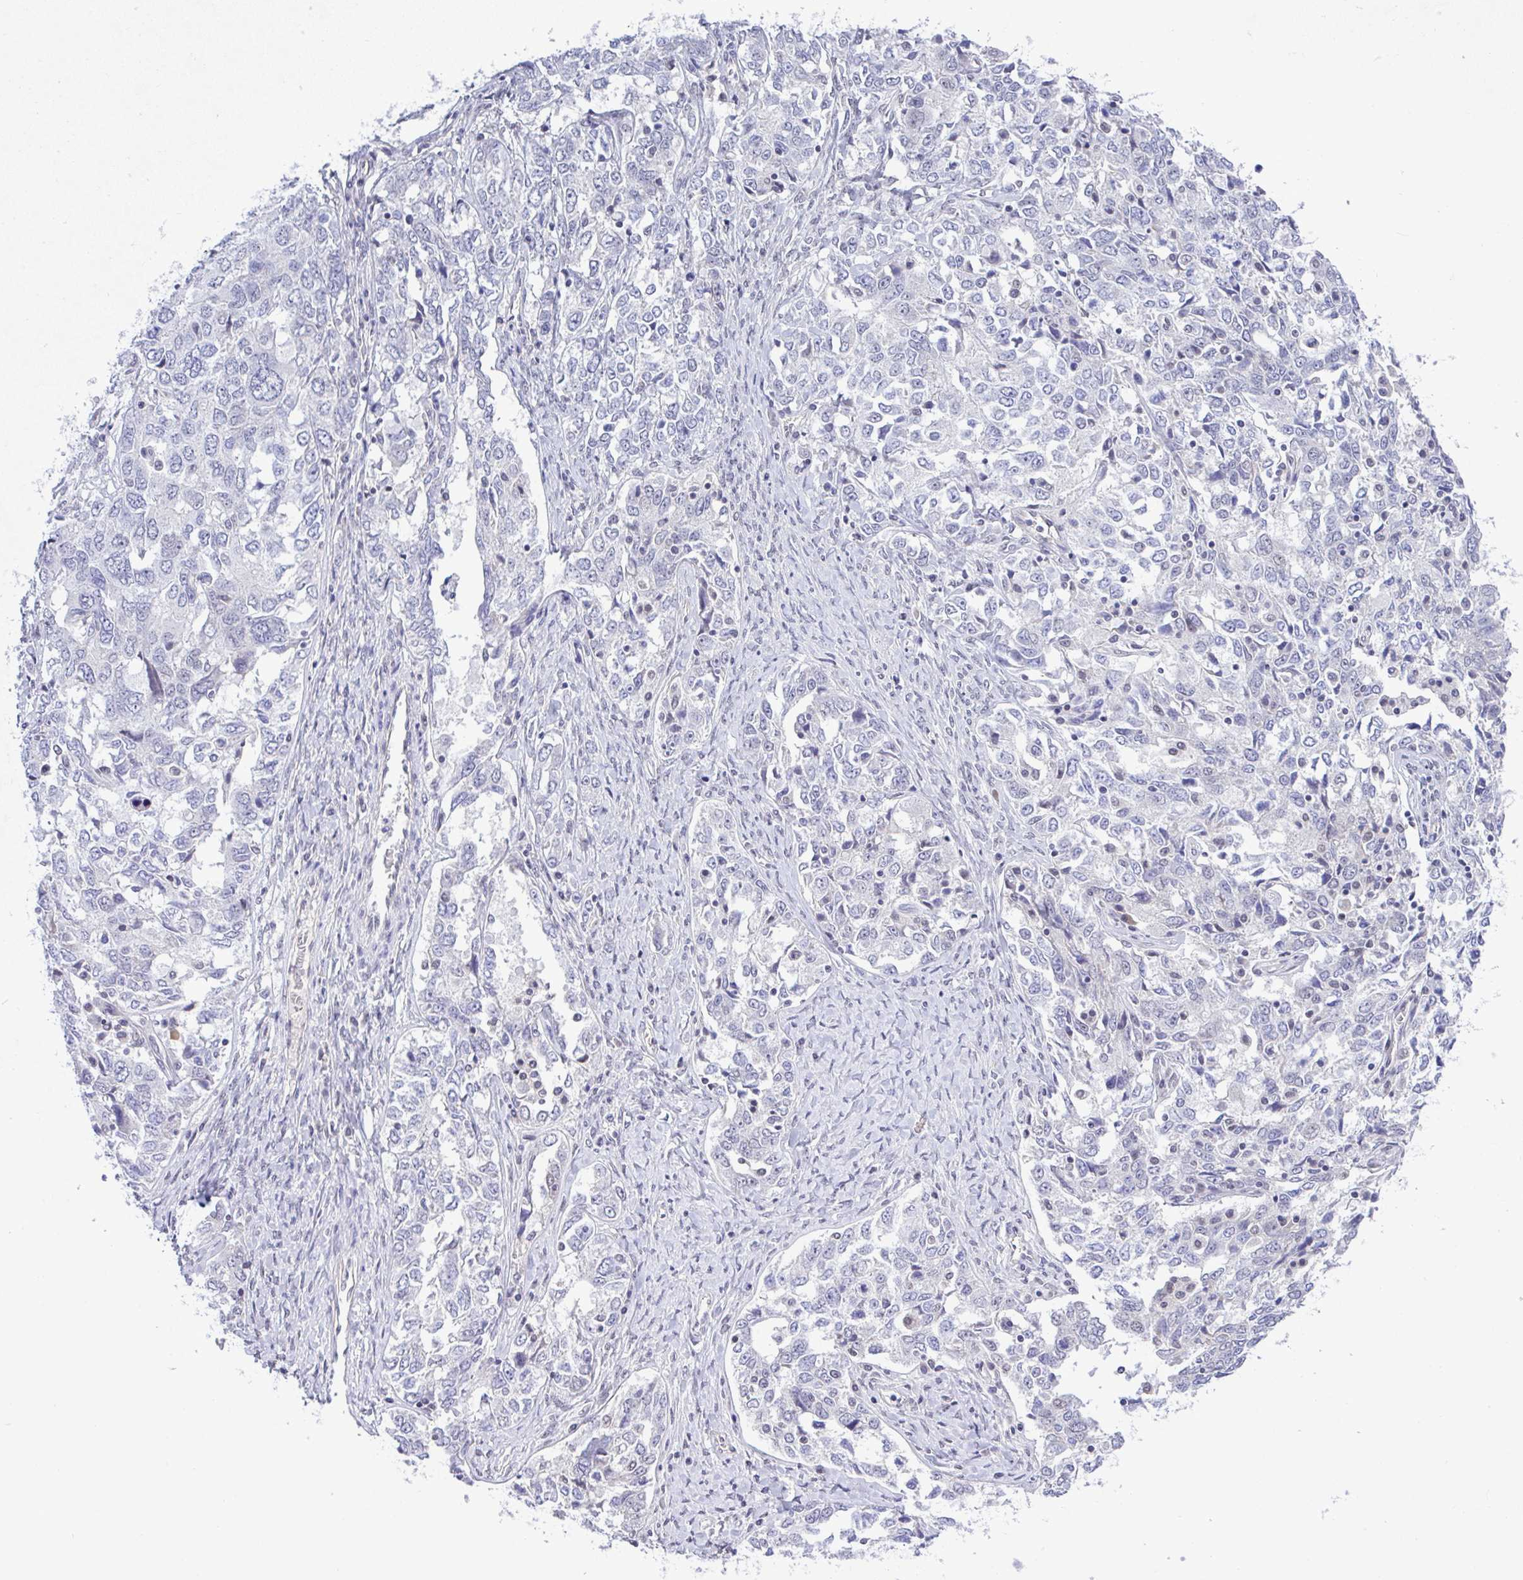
{"staining": {"intensity": "negative", "quantity": "none", "location": "none"}, "tissue": "ovarian cancer", "cell_type": "Tumor cells", "image_type": "cancer", "snomed": [{"axis": "morphology", "description": "Carcinoma, endometroid"}, {"axis": "topography", "description": "Ovary"}], "caption": "Immunohistochemical staining of human ovarian cancer displays no significant staining in tumor cells.", "gene": "C9orf64", "patient": {"sex": "female", "age": 62}}